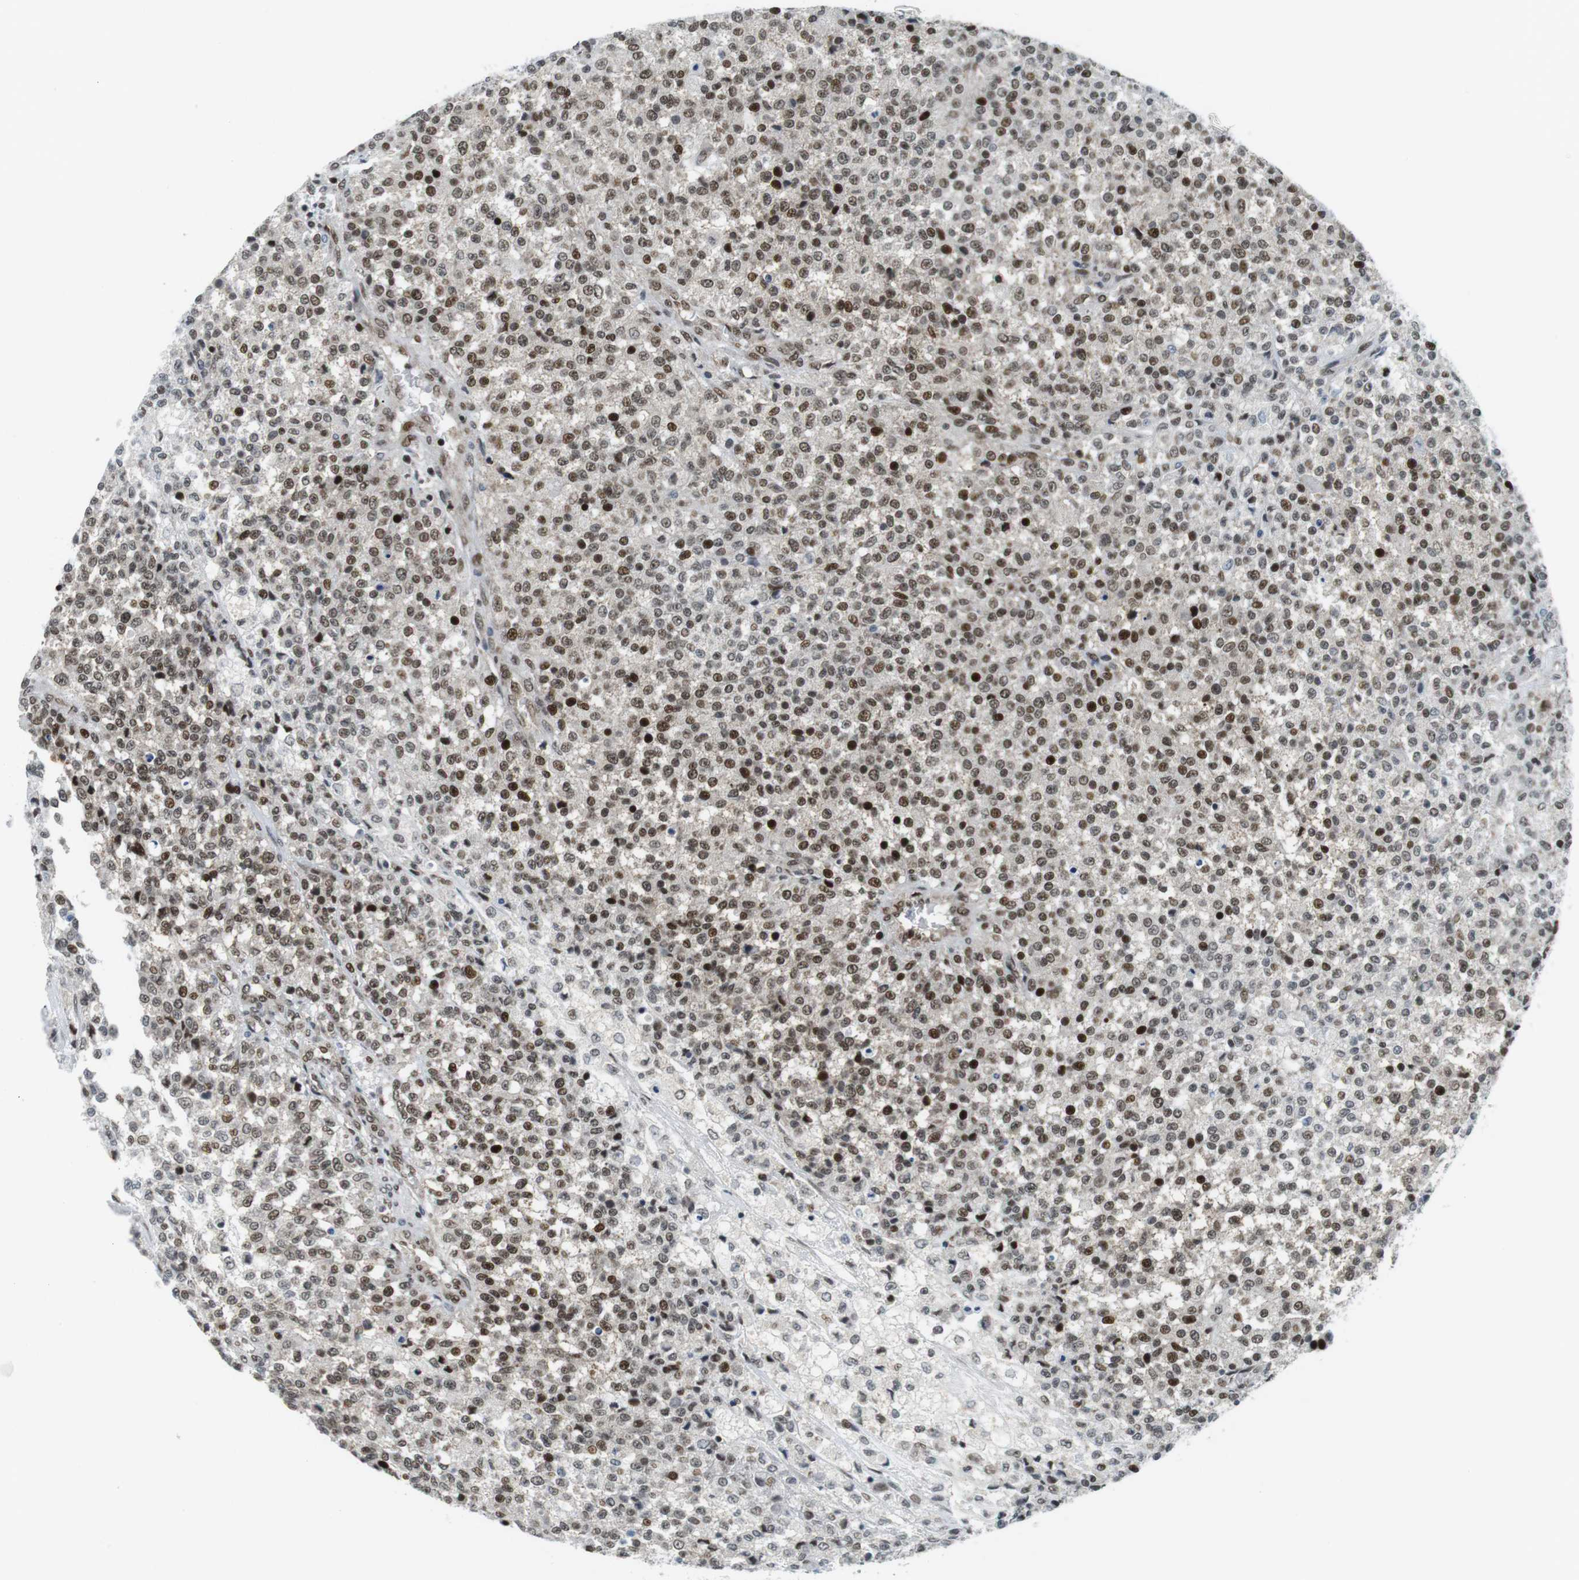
{"staining": {"intensity": "moderate", "quantity": ">75%", "location": "nuclear"}, "tissue": "testis cancer", "cell_type": "Tumor cells", "image_type": "cancer", "snomed": [{"axis": "morphology", "description": "Seminoma, NOS"}, {"axis": "topography", "description": "Testis"}], "caption": "Moderate nuclear protein staining is present in about >75% of tumor cells in testis cancer (seminoma).", "gene": "CDC27", "patient": {"sex": "male", "age": 59}}